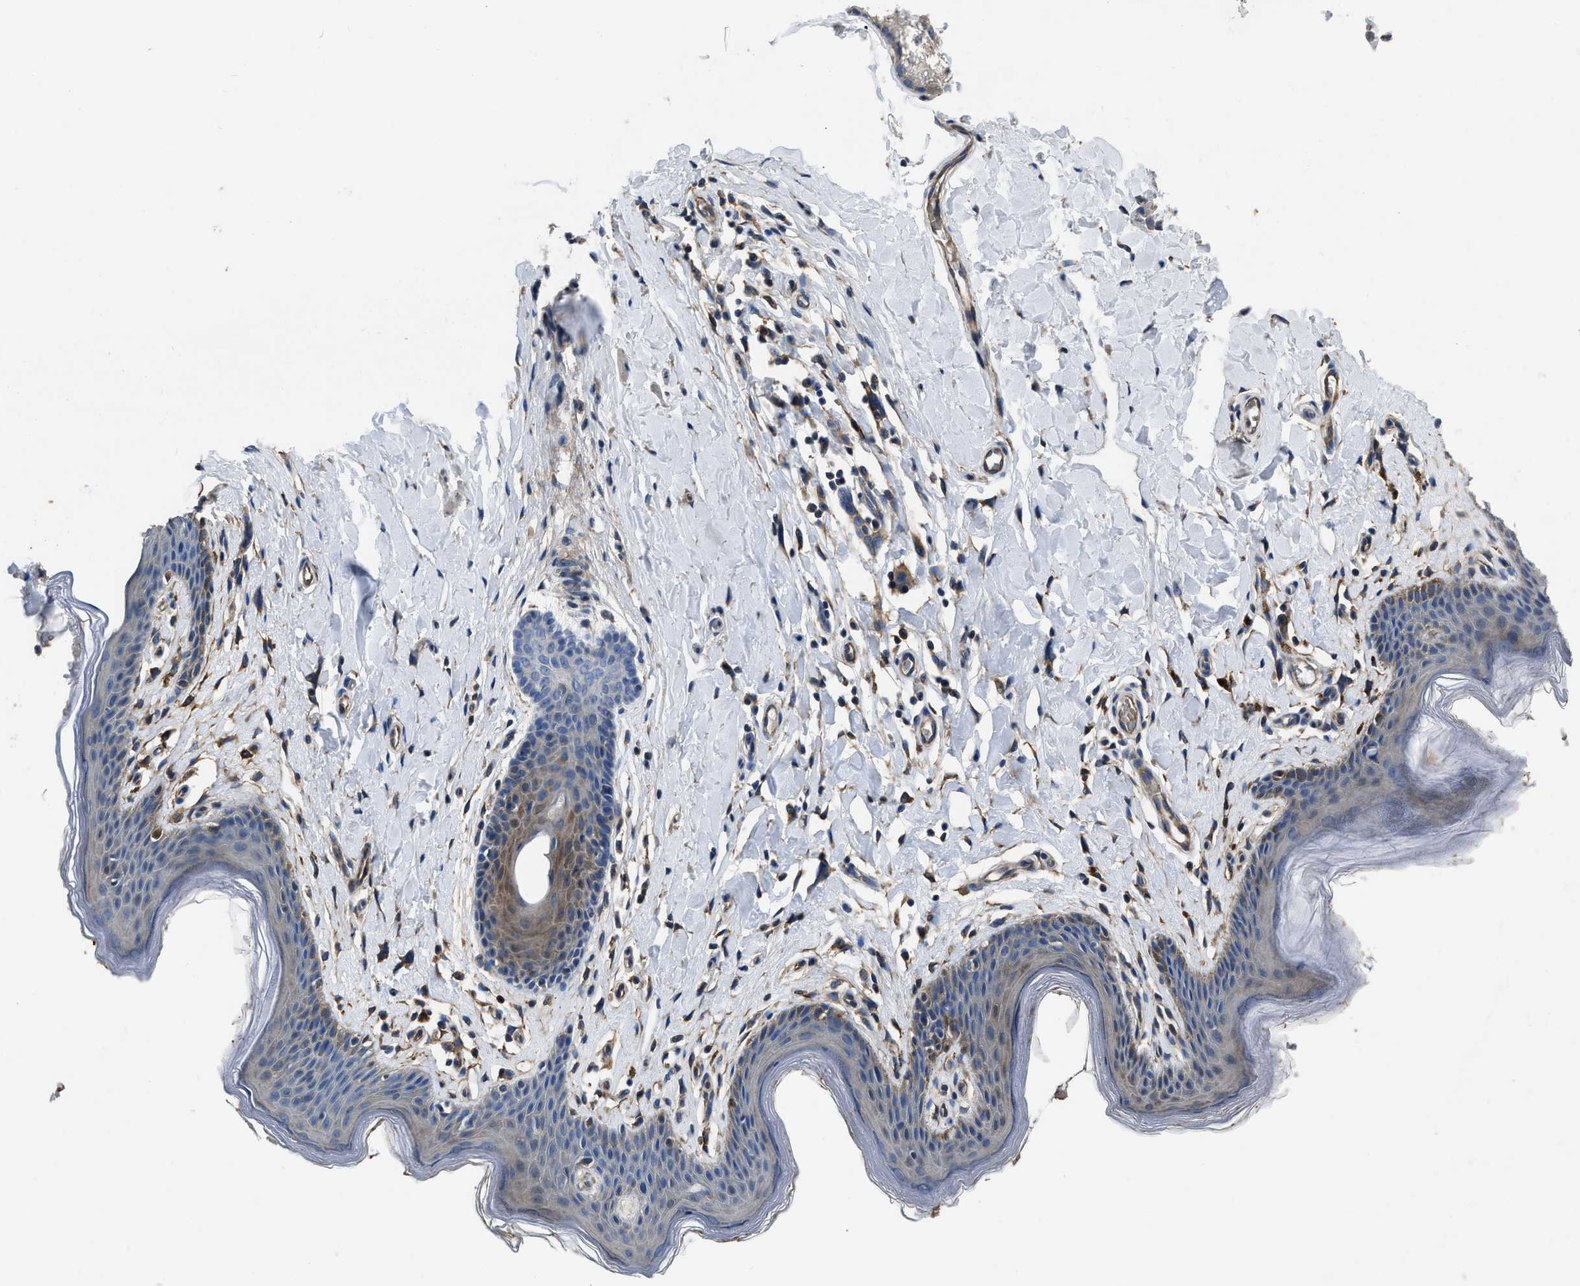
{"staining": {"intensity": "moderate", "quantity": "25%-75%", "location": "cytoplasmic/membranous"}, "tissue": "skin", "cell_type": "Epidermal cells", "image_type": "normal", "snomed": [{"axis": "morphology", "description": "Normal tissue, NOS"}, {"axis": "topography", "description": "Vulva"}], "caption": "There is medium levels of moderate cytoplasmic/membranous positivity in epidermal cells of unremarkable skin, as demonstrated by immunohistochemical staining (brown color).", "gene": "ANGPT1", "patient": {"sex": "female", "age": 66}}